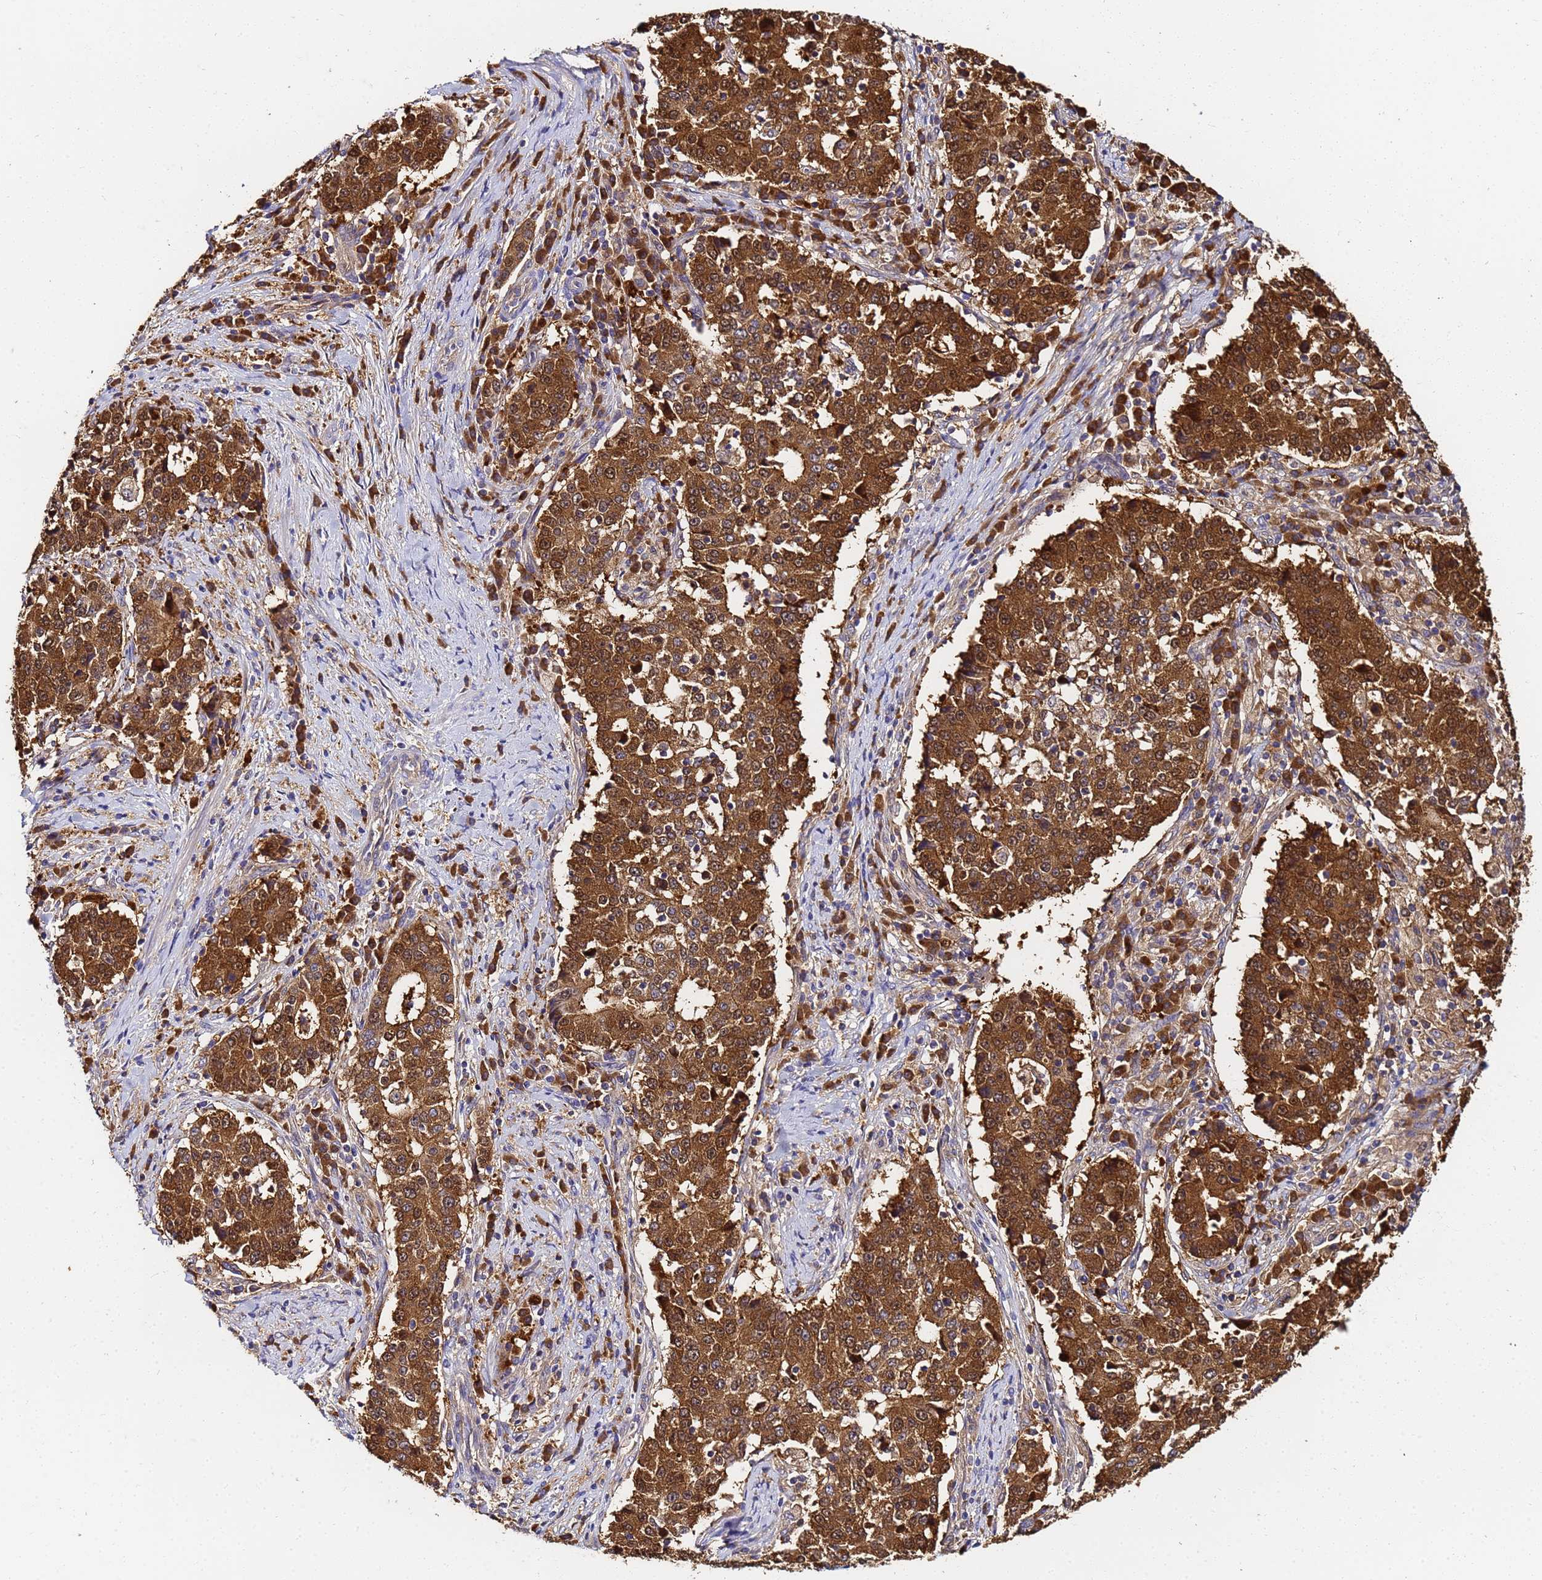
{"staining": {"intensity": "moderate", "quantity": ">75%", "location": "cytoplasmic/membranous,nuclear"}, "tissue": "stomach cancer", "cell_type": "Tumor cells", "image_type": "cancer", "snomed": [{"axis": "morphology", "description": "Adenocarcinoma, NOS"}, {"axis": "topography", "description": "Stomach"}], "caption": "Human adenocarcinoma (stomach) stained for a protein (brown) displays moderate cytoplasmic/membranous and nuclear positive expression in approximately >75% of tumor cells.", "gene": "NME1-NME2", "patient": {"sex": "male", "age": 59}}